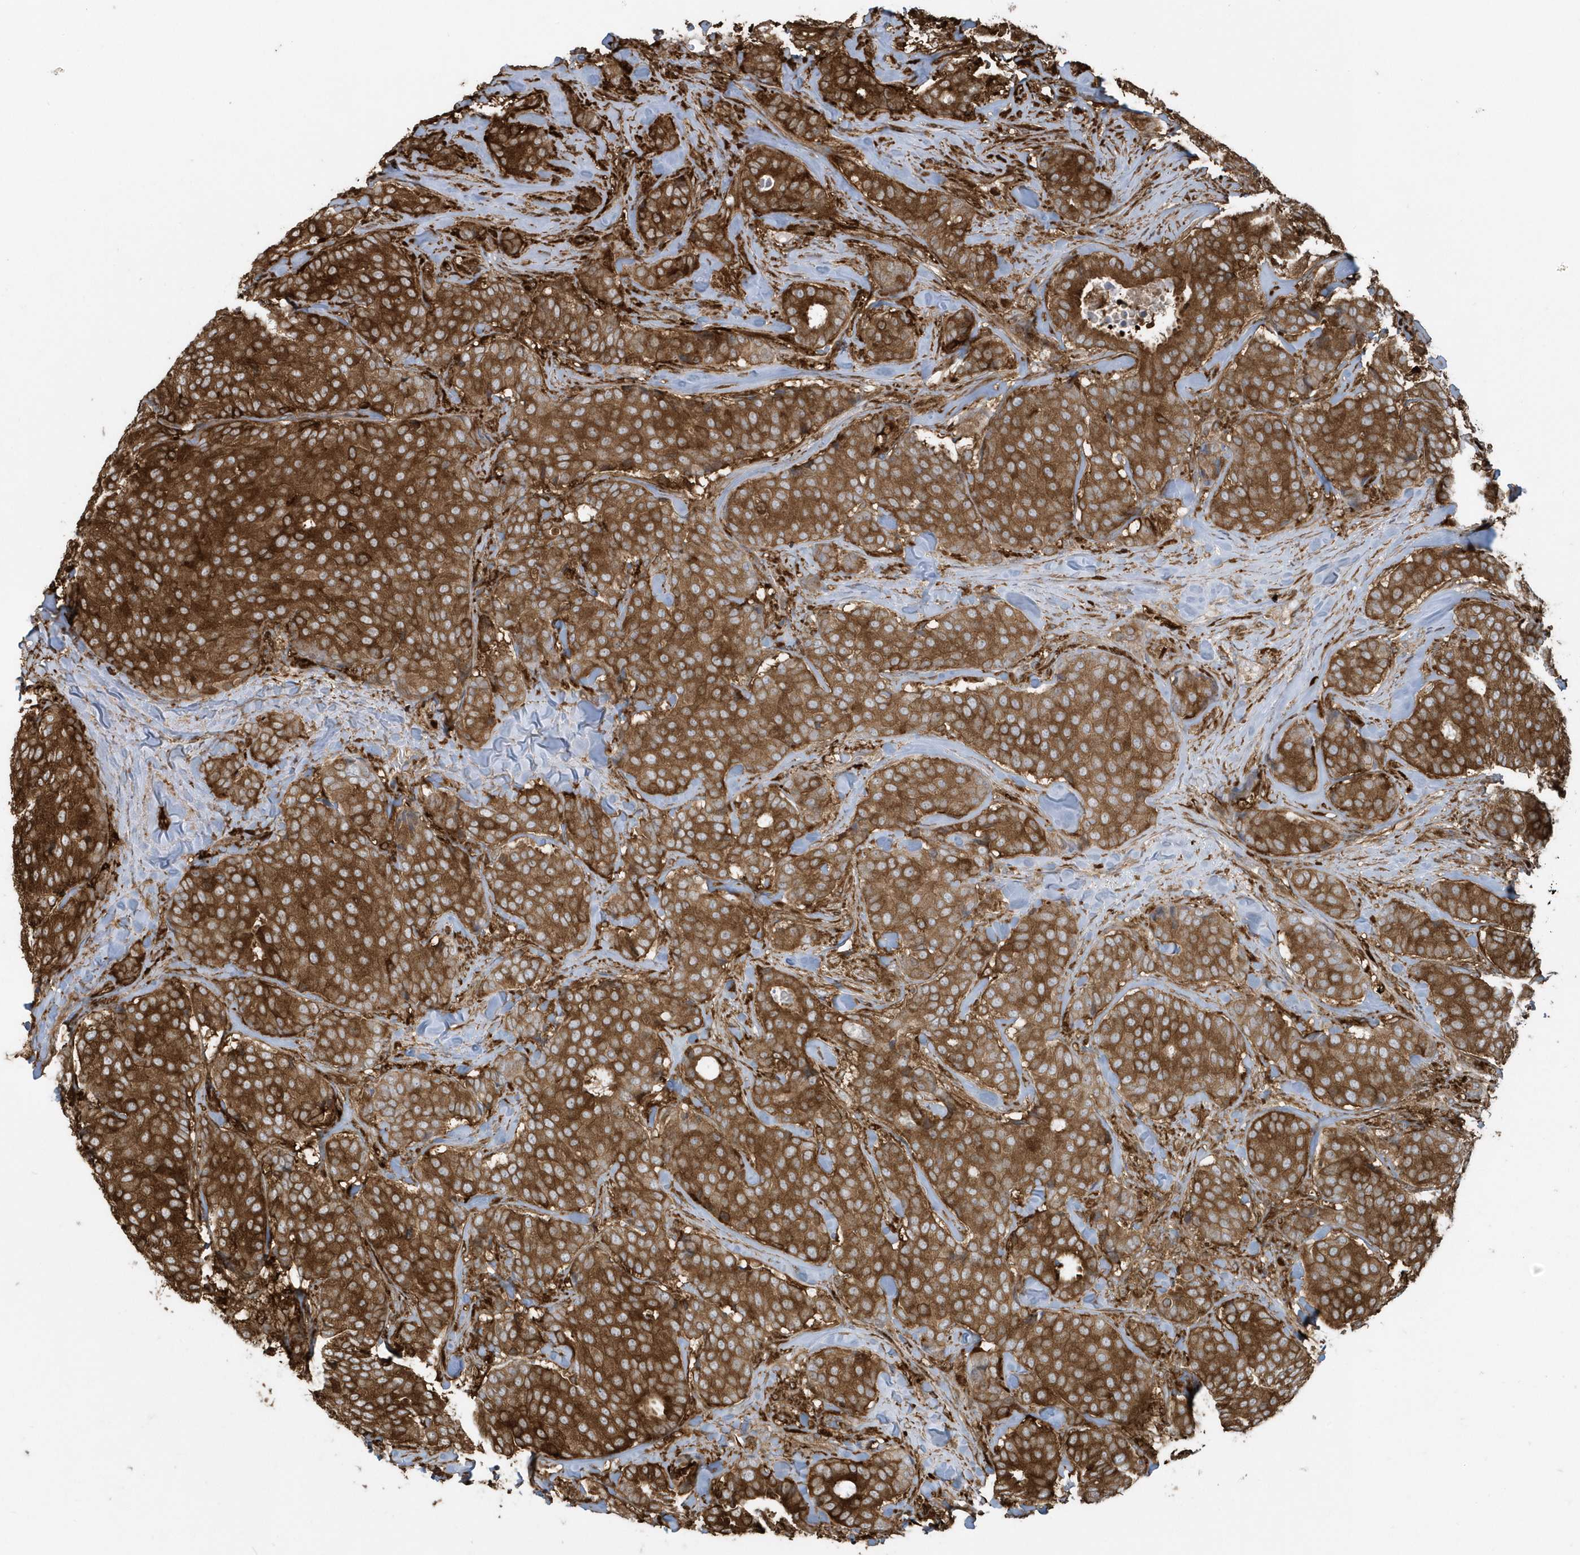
{"staining": {"intensity": "strong", "quantity": ">75%", "location": "cytoplasmic/membranous"}, "tissue": "breast cancer", "cell_type": "Tumor cells", "image_type": "cancer", "snomed": [{"axis": "morphology", "description": "Duct carcinoma"}, {"axis": "topography", "description": "Breast"}], "caption": "Infiltrating ductal carcinoma (breast) was stained to show a protein in brown. There is high levels of strong cytoplasmic/membranous staining in about >75% of tumor cells.", "gene": "CLCN6", "patient": {"sex": "female", "age": 75}}